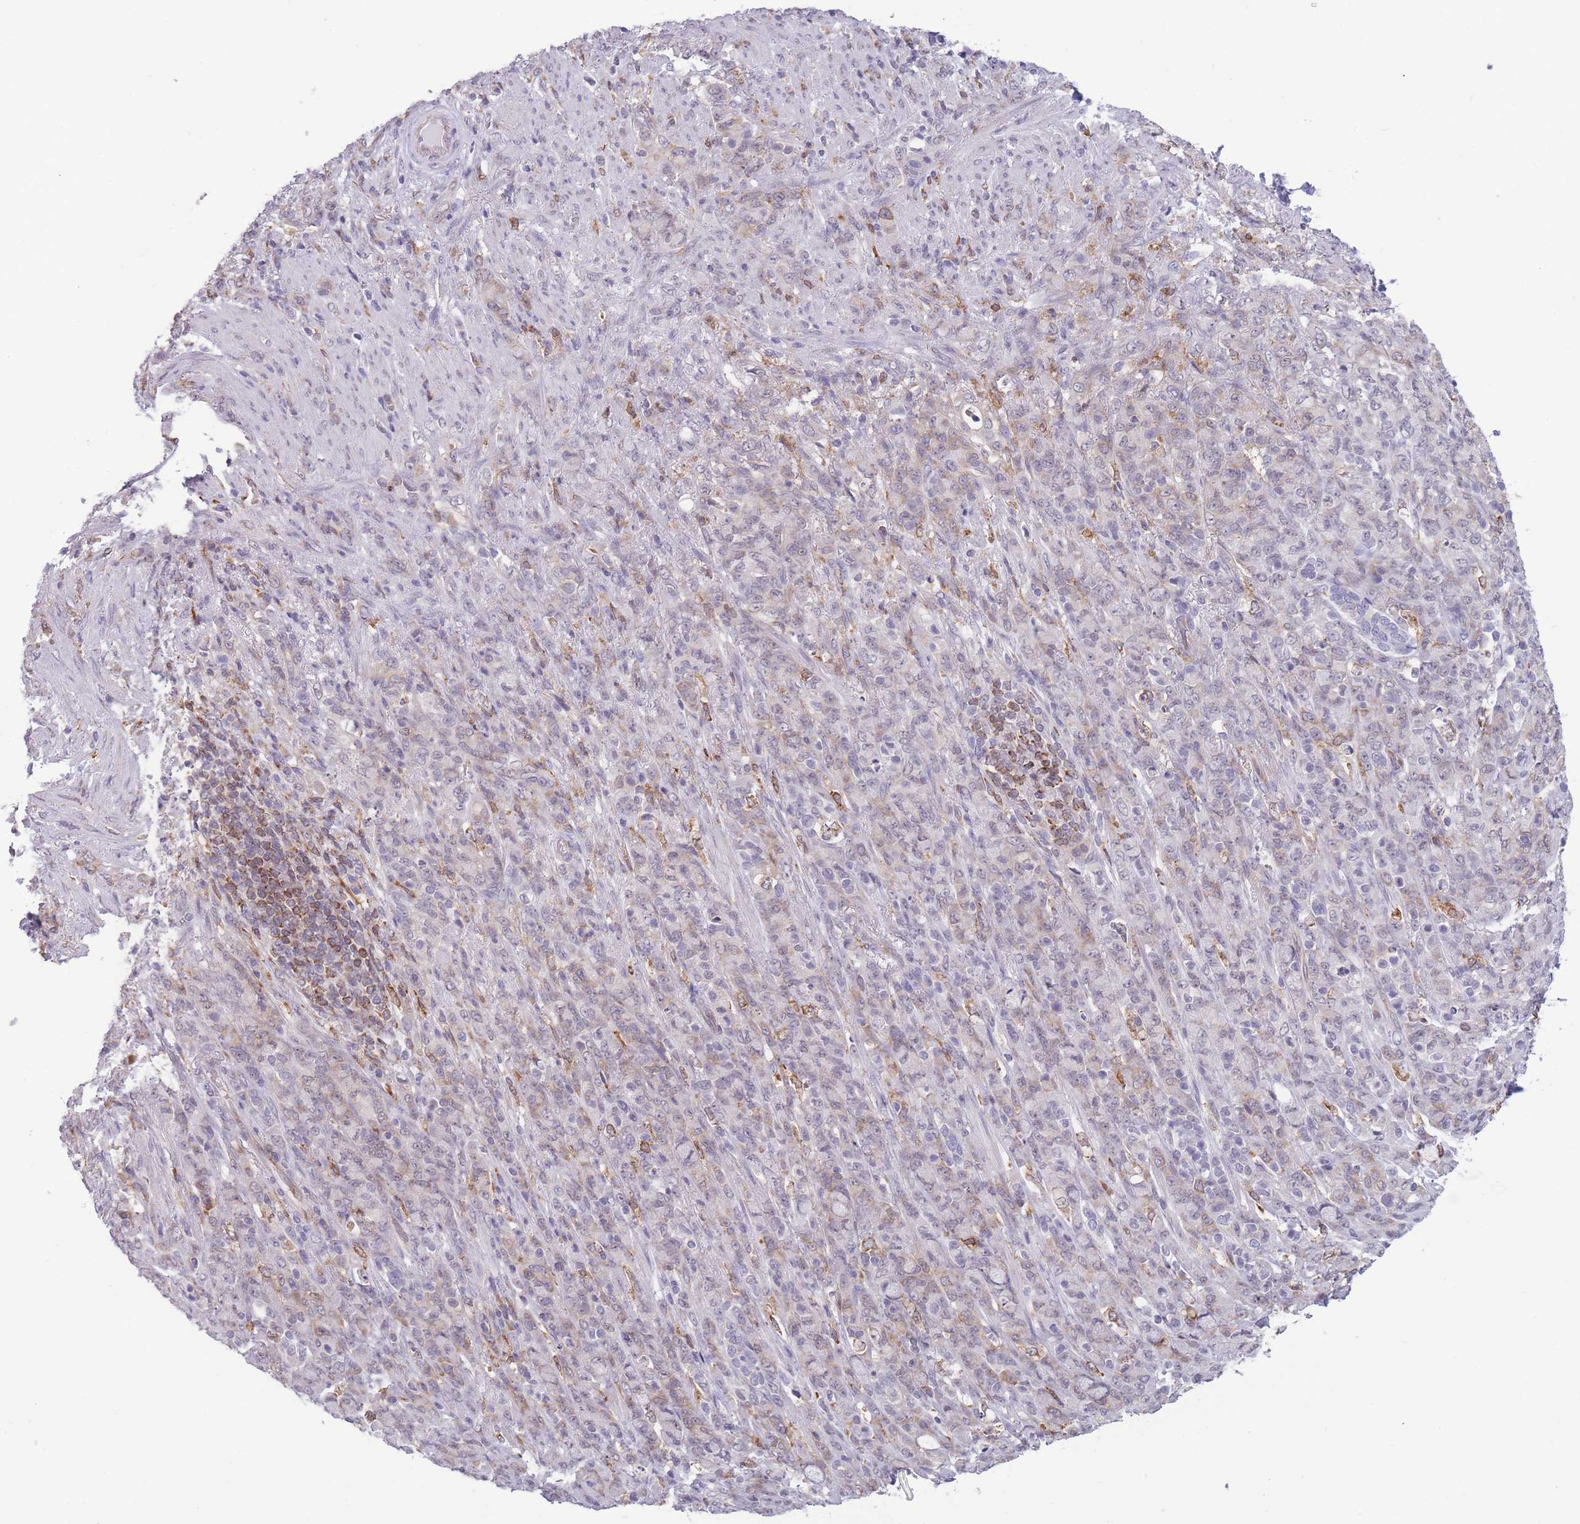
{"staining": {"intensity": "negative", "quantity": "none", "location": "none"}, "tissue": "stomach cancer", "cell_type": "Tumor cells", "image_type": "cancer", "snomed": [{"axis": "morphology", "description": "Adenocarcinoma, NOS"}, {"axis": "topography", "description": "Stomach"}], "caption": "DAB (3,3'-diaminobenzidine) immunohistochemical staining of human stomach adenocarcinoma exhibits no significant positivity in tumor cells. (IHC, brightfield microscopy, high magnification).", "gene": "TMEM121", "patient": {"sex": "female", "age": 79}}